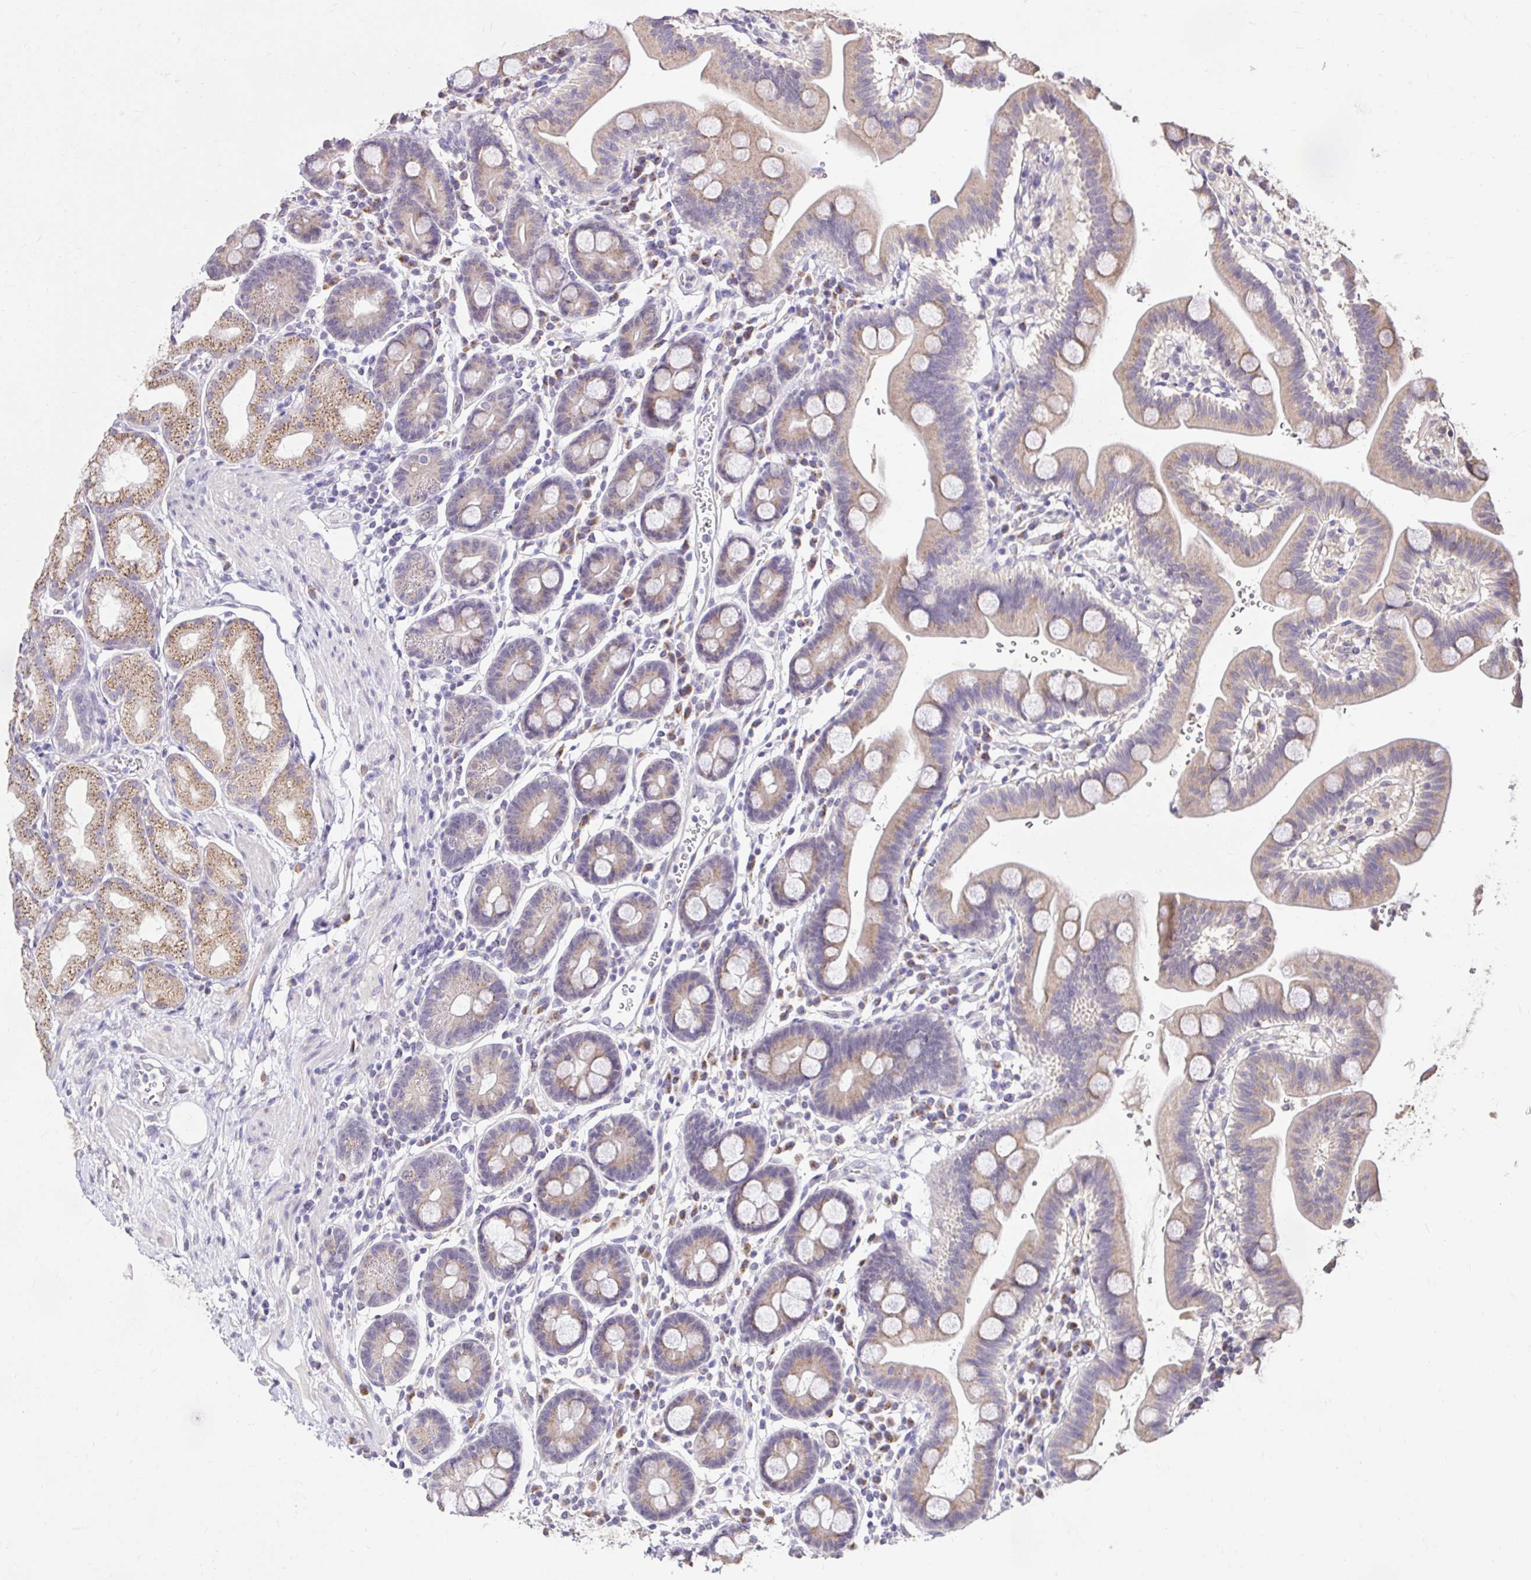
{"staining": {"intensity": "weak", "quantity": "25%-75%", "location": "cytoplasmic/membranous"}, "tissue": "duodenum", "cell_type": "Glandular cells", "image_type": "normal", "snomed": [{"axis": "morphology", "description": "Normal tissue, NOS"}, {"axis": "topography", "description": "Duodenum"}], "caption": "High-power microscopy captured an immunohistochemistry (IHC) photomicrograph of unremarkable duodenum, revealing weak cytoplasmic/membranous expression in about 25%-75% of glandular cells. (Brightfield microscopy of DAB IHC at high magnification).", "gene": "KIAA1210", "patient": {"sex": "male", "age": 59}}